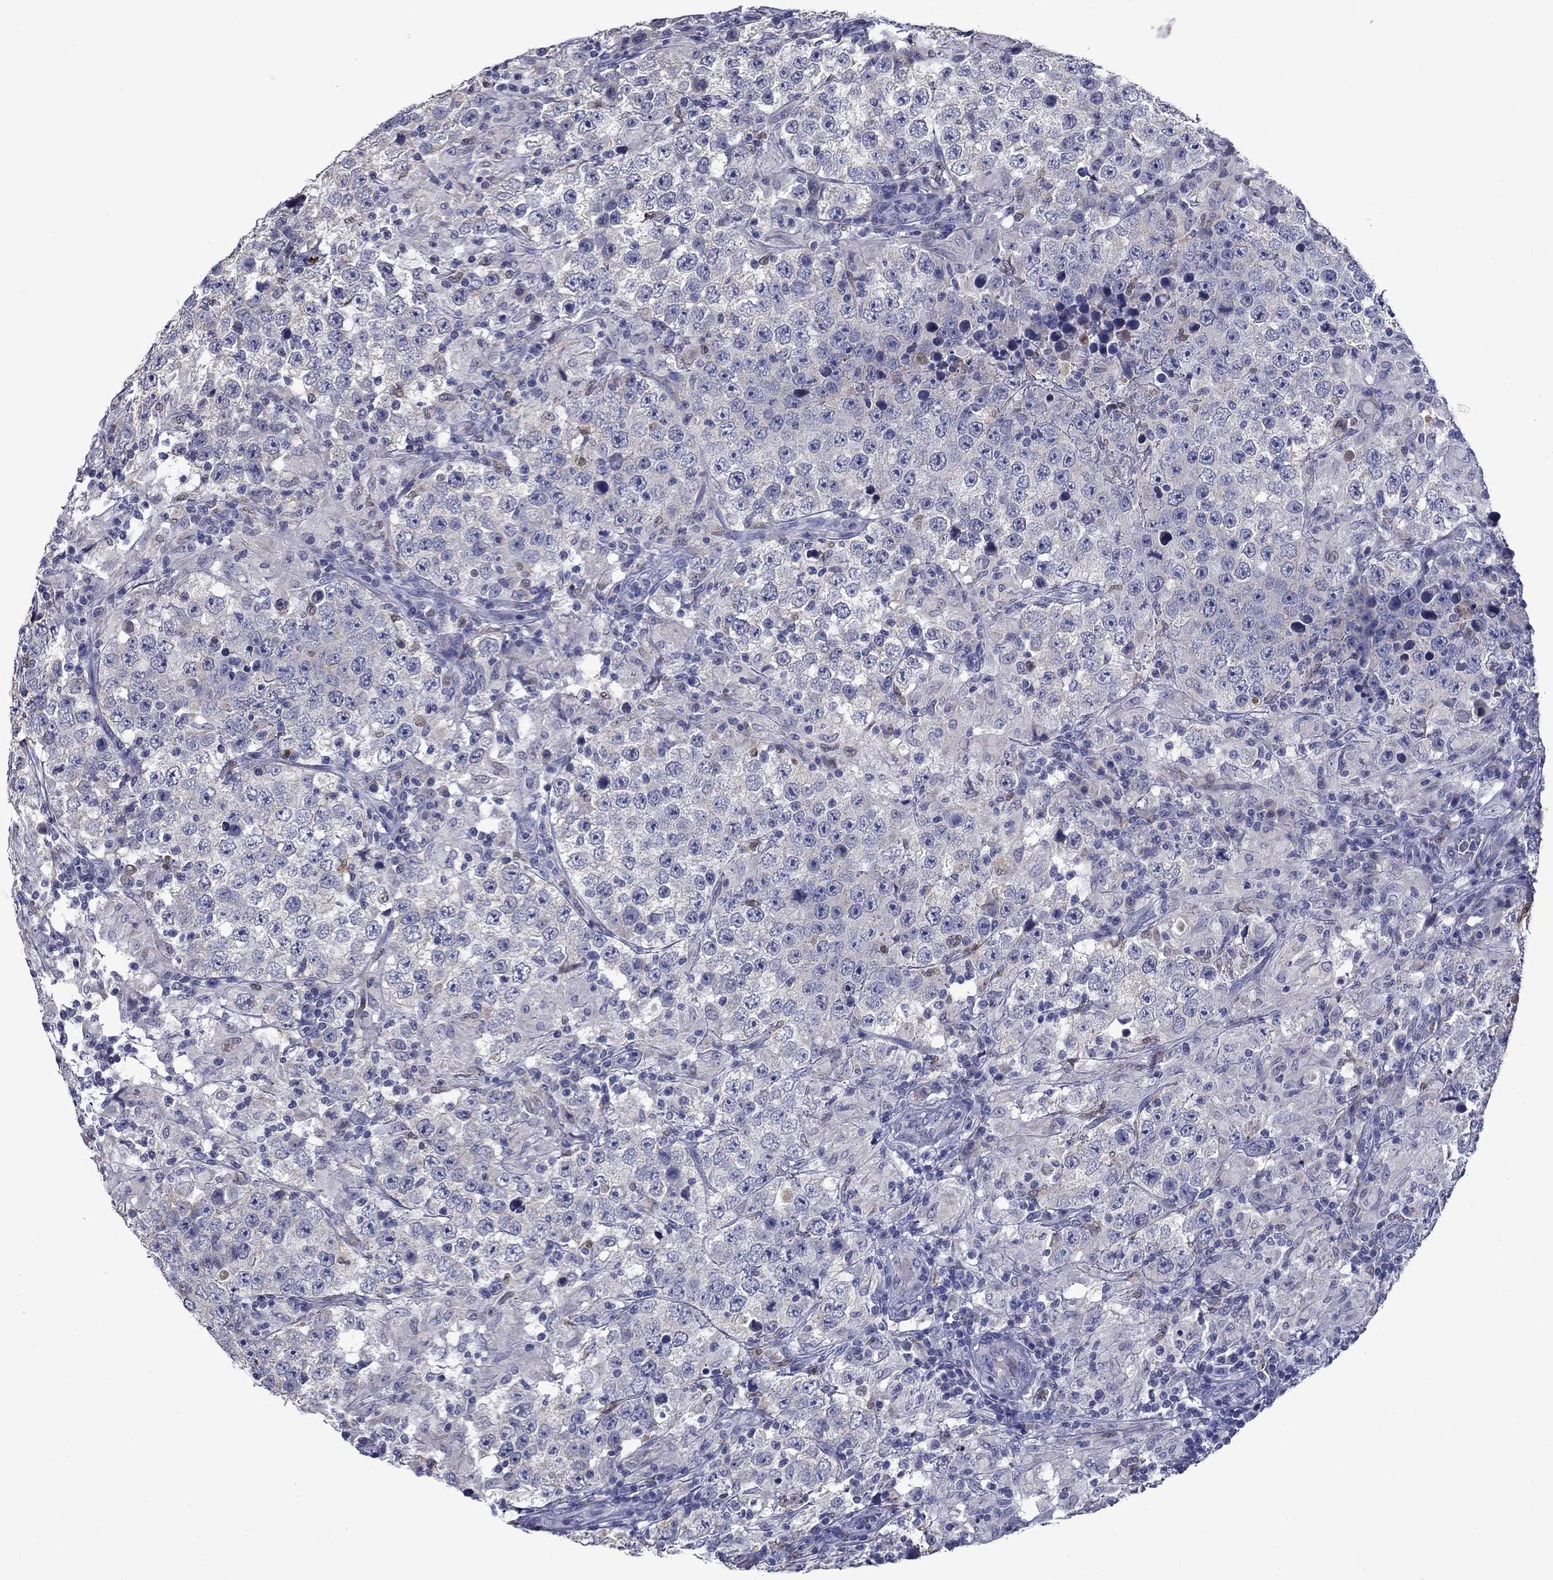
{"staining": {"intensity": "negative", "quantity": "none", "location": "none"}, "tissue": "testis cancer", "cell_type": "Tumor cells", "image_type": "cancer", "snomed": [{"axis": "morphology", "description": "Seminoma, NOS"}, {"axis": "morphology", "description": "Carcinoma, Embryonal, NOS"}, {"axis": "topography", "description": "Testis"}], "caption": "This is an IHC histopathology image of testis cancer (embryonal carcinoma). There is no expression in tumor cells.", "gene": "IRF5", "patient": {"sex": "male", "age": 41}}